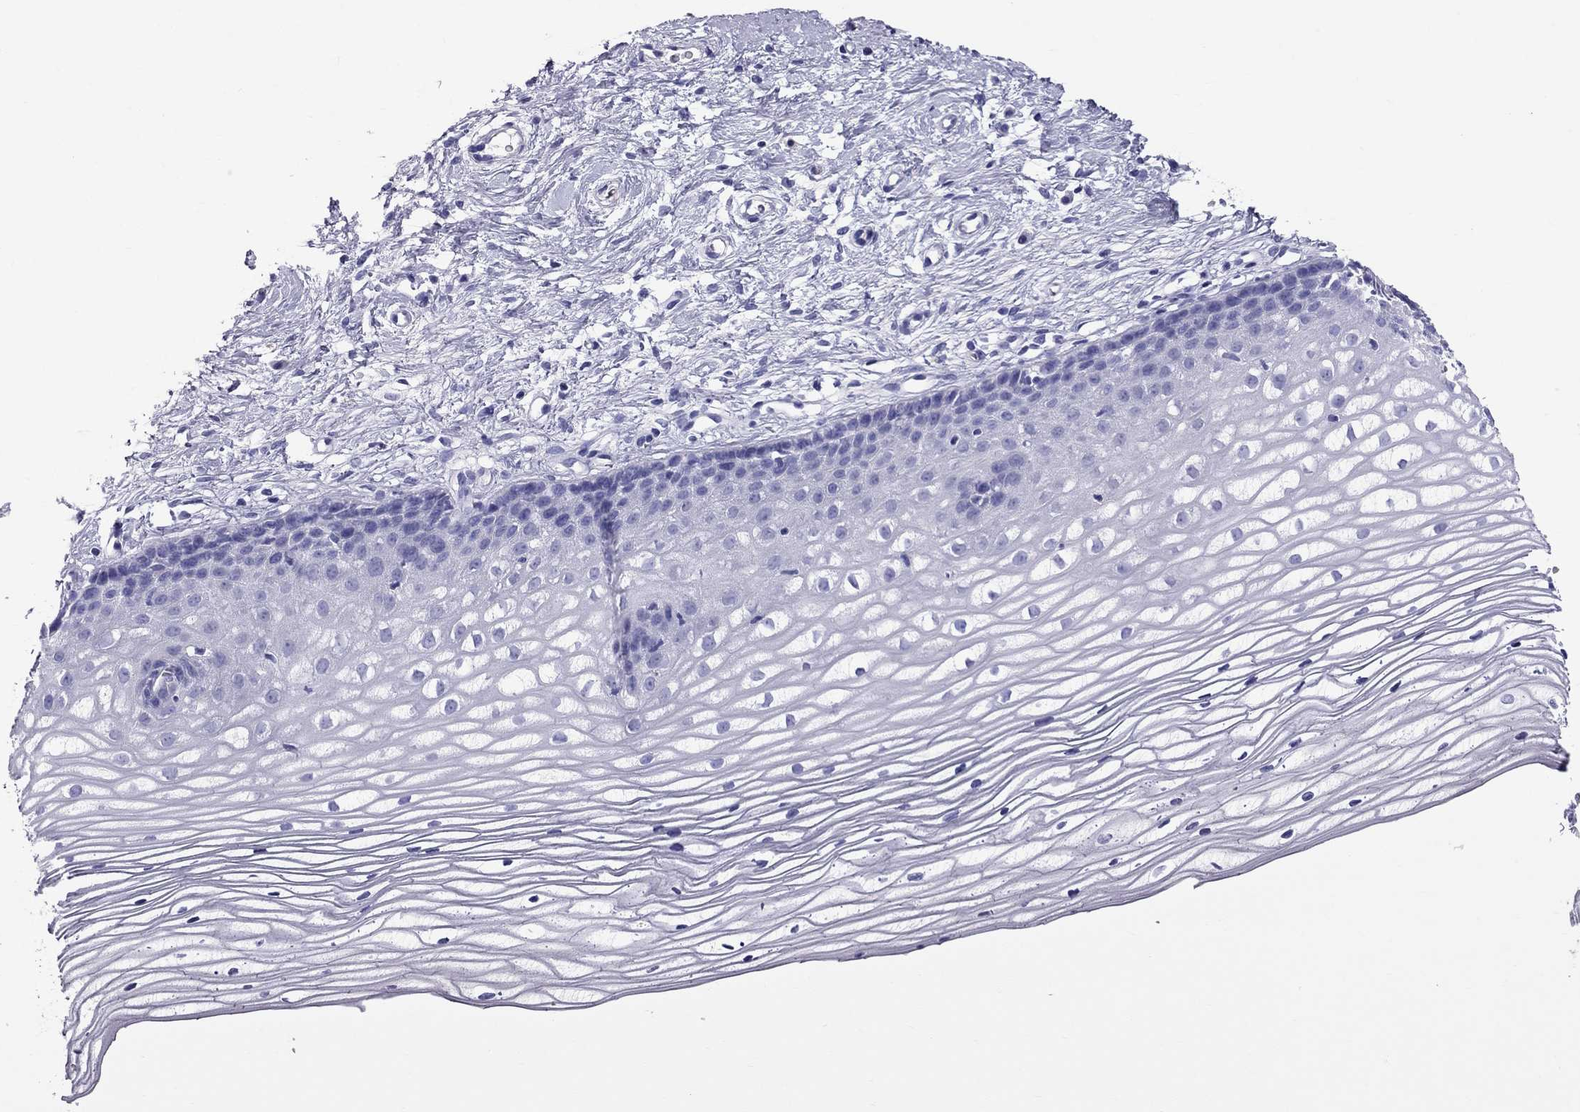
{"staining": {"intensity": "negative", "quantity": "none", "location": "none"}, "tissue": "cervix", "cell_type": "Glandular cells", "image_type": "normal", "snomed": [{"axis": "morphology", "description": "Normal tissue, NOS"}, {"axis": "topography", "description": "Cervix"}], "caption": "Glandular cells show no significant protein positivity in unremarkable cervix. (DAB (3,3'-diaminobenzidine) immunohistochemistry visualized using brightfield microscopy, high magnification).", "gene": "TTLL13", "patient": {"sex": "female", "age": 40}}